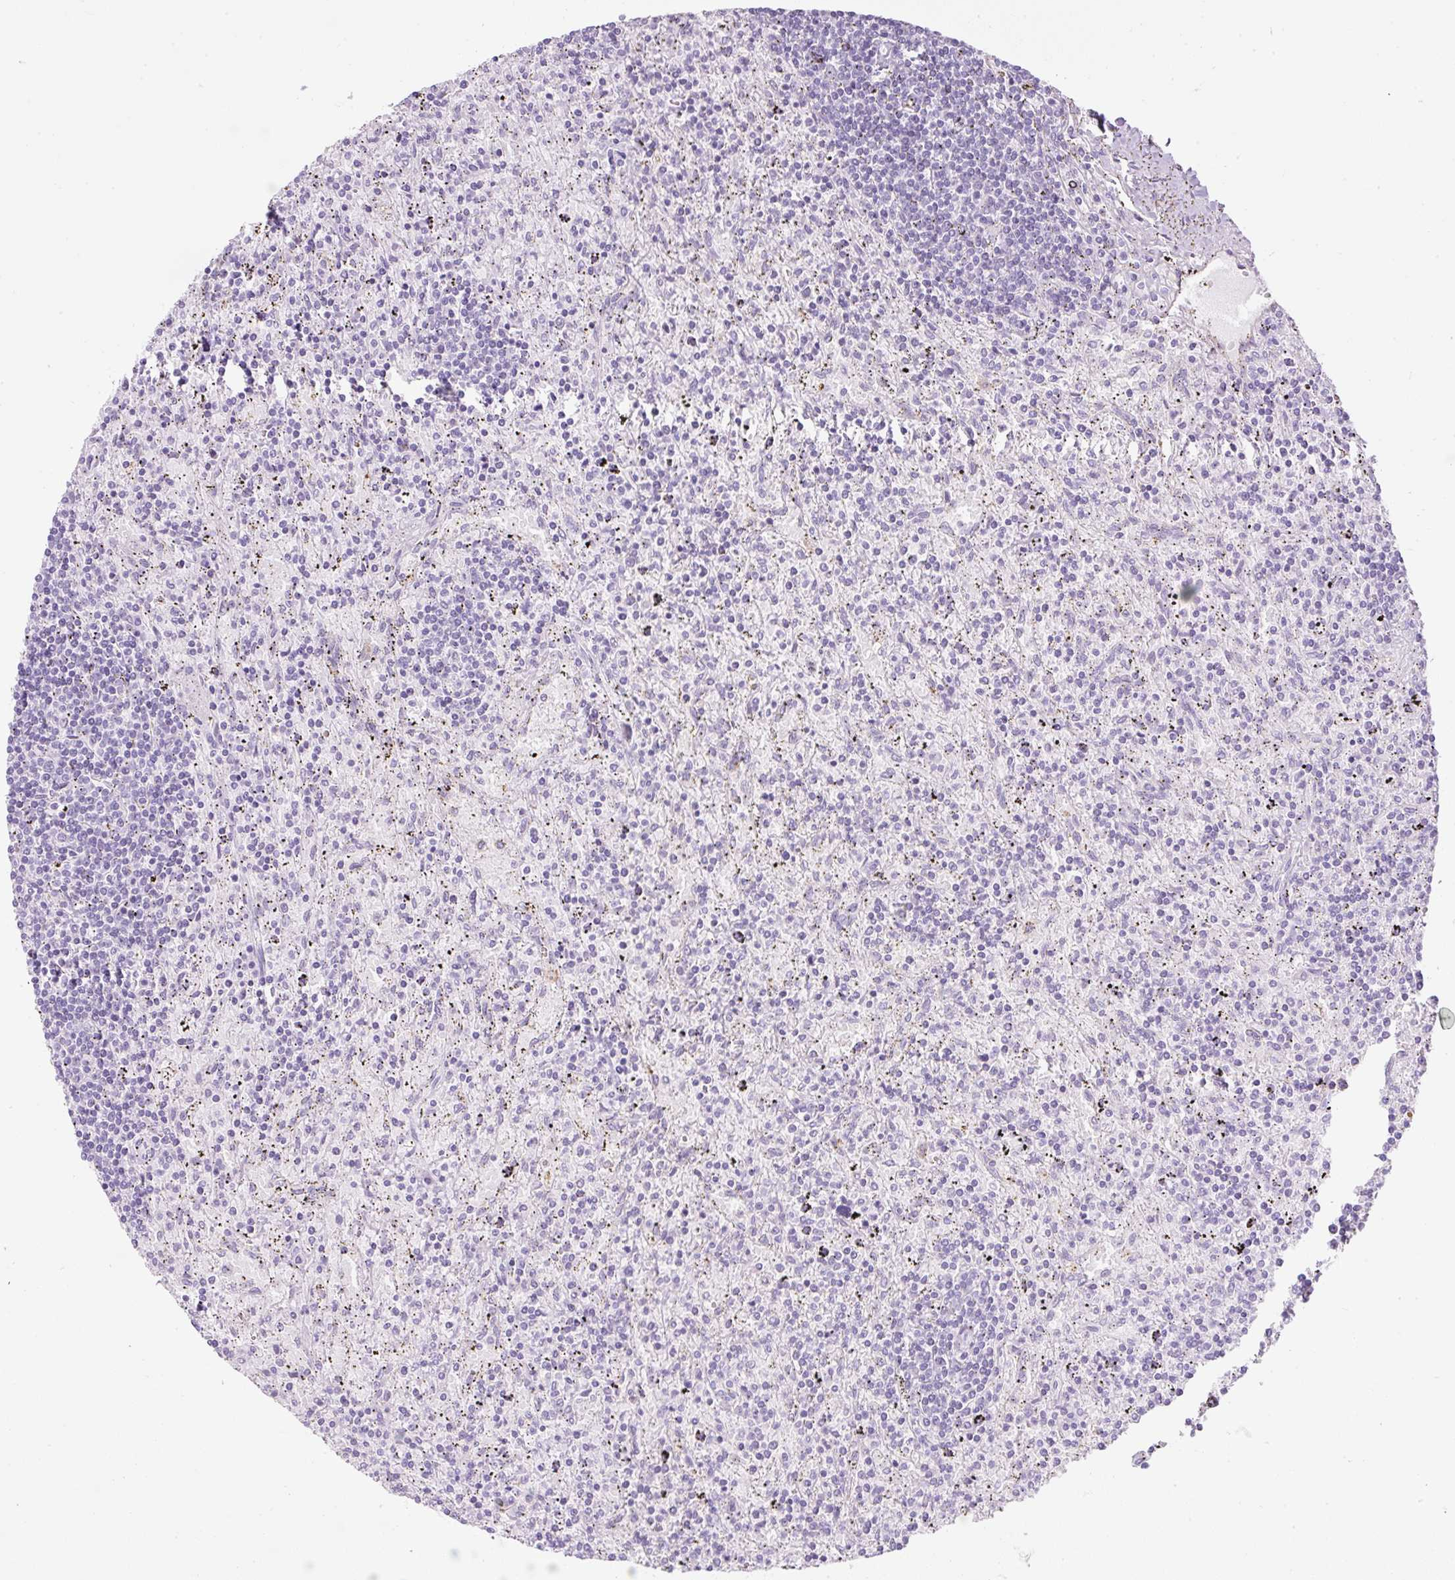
{"staining": {"intensity": "negative", "quantity": "none", "location": "none"}, "tissue": "lymphoma", "cell_type": "Tumor cells", "image_type": "cancer", "snomed": [{"axis": "morphology", "description": "Malignant lymphoma, non-Hodgkin's type, Low grade"}, {"axis": "topography", "description": "Spleen"}], "caption": "Immunohistochemistry photomicrograph of low-grade malignant lymphoma, non-Hodgkin's type stained for a protein (brown), which displays no expression in tumor cells.", "gene": "APOA1", "patient": {"sex": "male", "age": 76}}